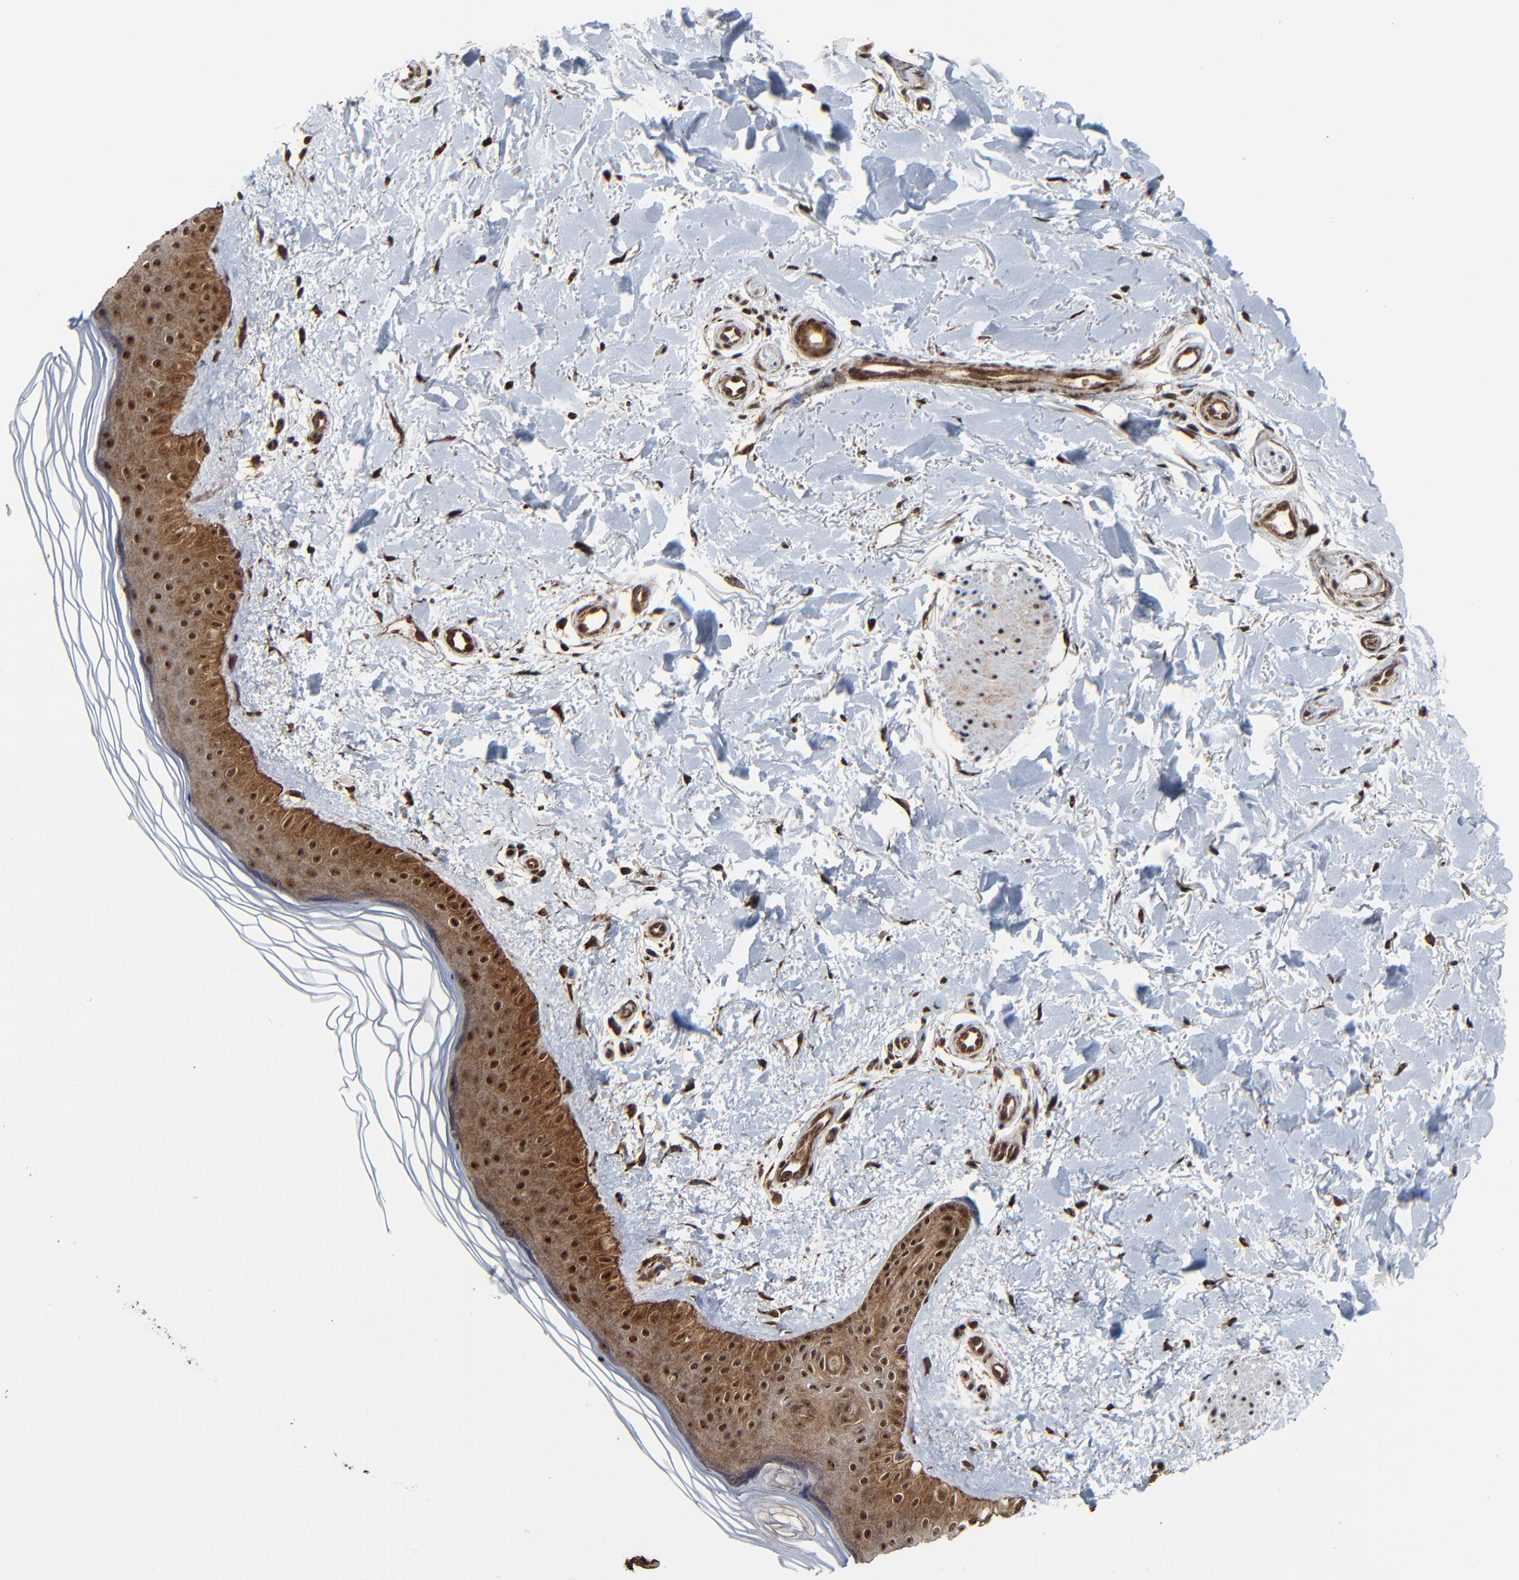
{"staining": {"intensity": "strong", "quantity": ">75%", "location": "cytoplasmic/membranous,nuclear"}, "tissue": "skin", "cell_type": "Fibroblasts", "image_type": "normal", "snomed": [{"axis": "morphology", "description": "Normal tissue, NOS"}, {"axis": "topography", "description": "Skin"}], "caption": "Immunohistochemistry (DAB (3,3'-diaminobenzidine)) staining of normal skin shows strong cytoplasmic/membranous,nuclear protein expression in about >75% of fibroblasts.", "gene": "RHOJ", "patient": {"sex": "female", "age": 19}}